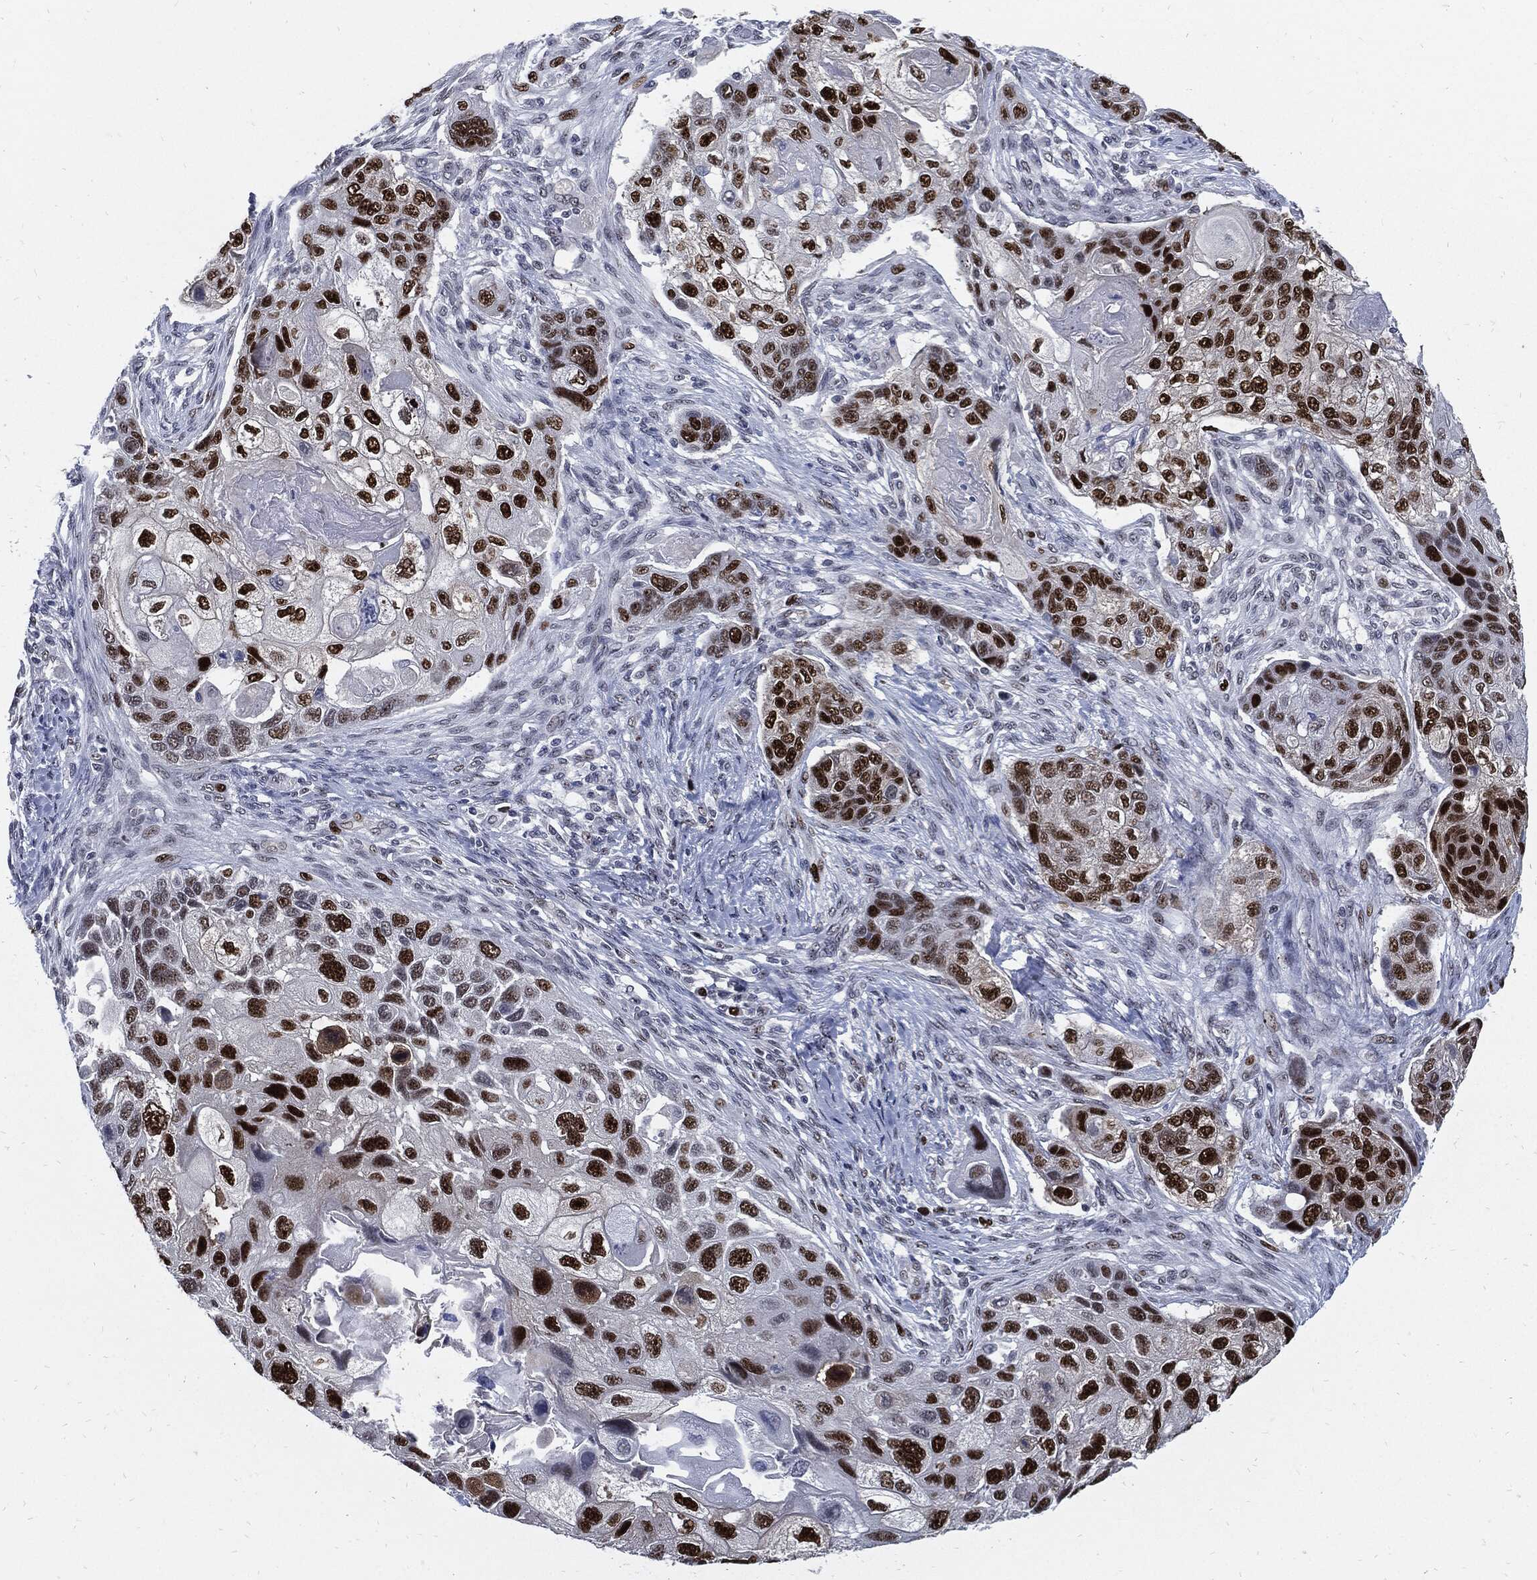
{"staining": {"intensity": "strong", "quantity": ">75%", "location": "nuclear"}, "tissue": "lung cancer", "cell_type": "Tumor cells", "image_type": "cancer", "snomed": [{"axis": "morphology", "description": "Normal tissue, NOS"}, {"axis": "morphology", "description": "Squamous cell carcinoma, NOS"}, {"axis": "topography", "description": "Bronchus"}, {"axis": "topography", "description": "Lung"}], "caption": "Immunohistochemical staining of human lung cancer shows high levels of strong nuclear protein expression in about >75% of tumor cells. (DAB (3,3'-diaminobenzidine) = brown stain, brightfield microscopy at high magnification).", "gene": "NBN", "patient": {"sex": "male", "age": 69}}